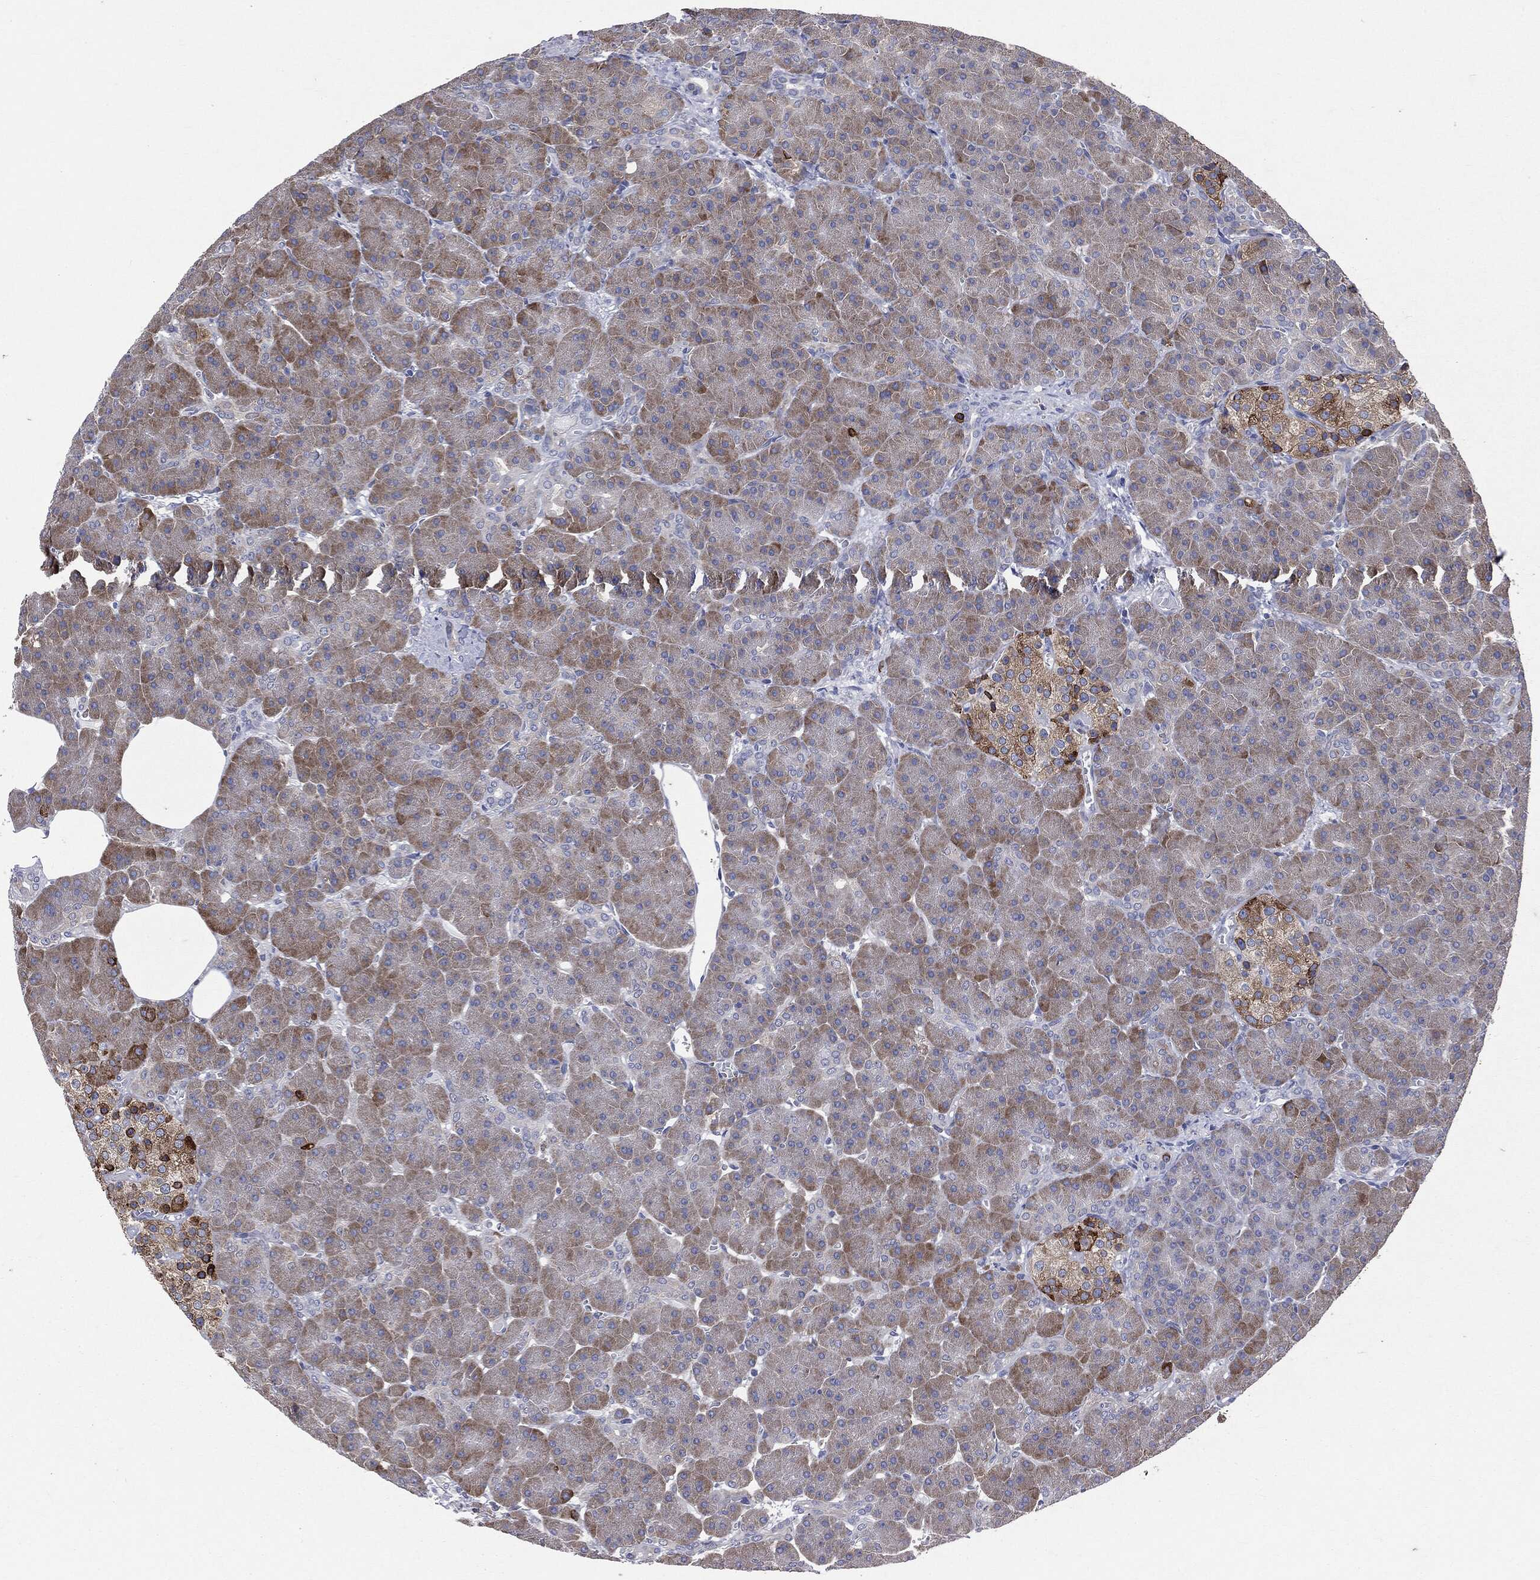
{"staining": {"intensity": "strong", "quantity": "25%-75%", "location": "cytoplasmic/membranous"}, "tissue": "pancreas", "cell_type": "Exocrine glandular cells", "image_type": "normal", "snomed": [{"axis": "morphology", "description": "Normal tissue, NOS"}, {"axis": "topography", "description": "Pancreas"}], "caption": "This histopathology image shows immunohistochemistry (IHC) staining of normal human pancreas, with high strong cytoplasmic/membranous staining in about 25%-75% of exocrine glandular cells.", "gene": "PTGS2", "patient": {"sex": "male", "age": 61}}